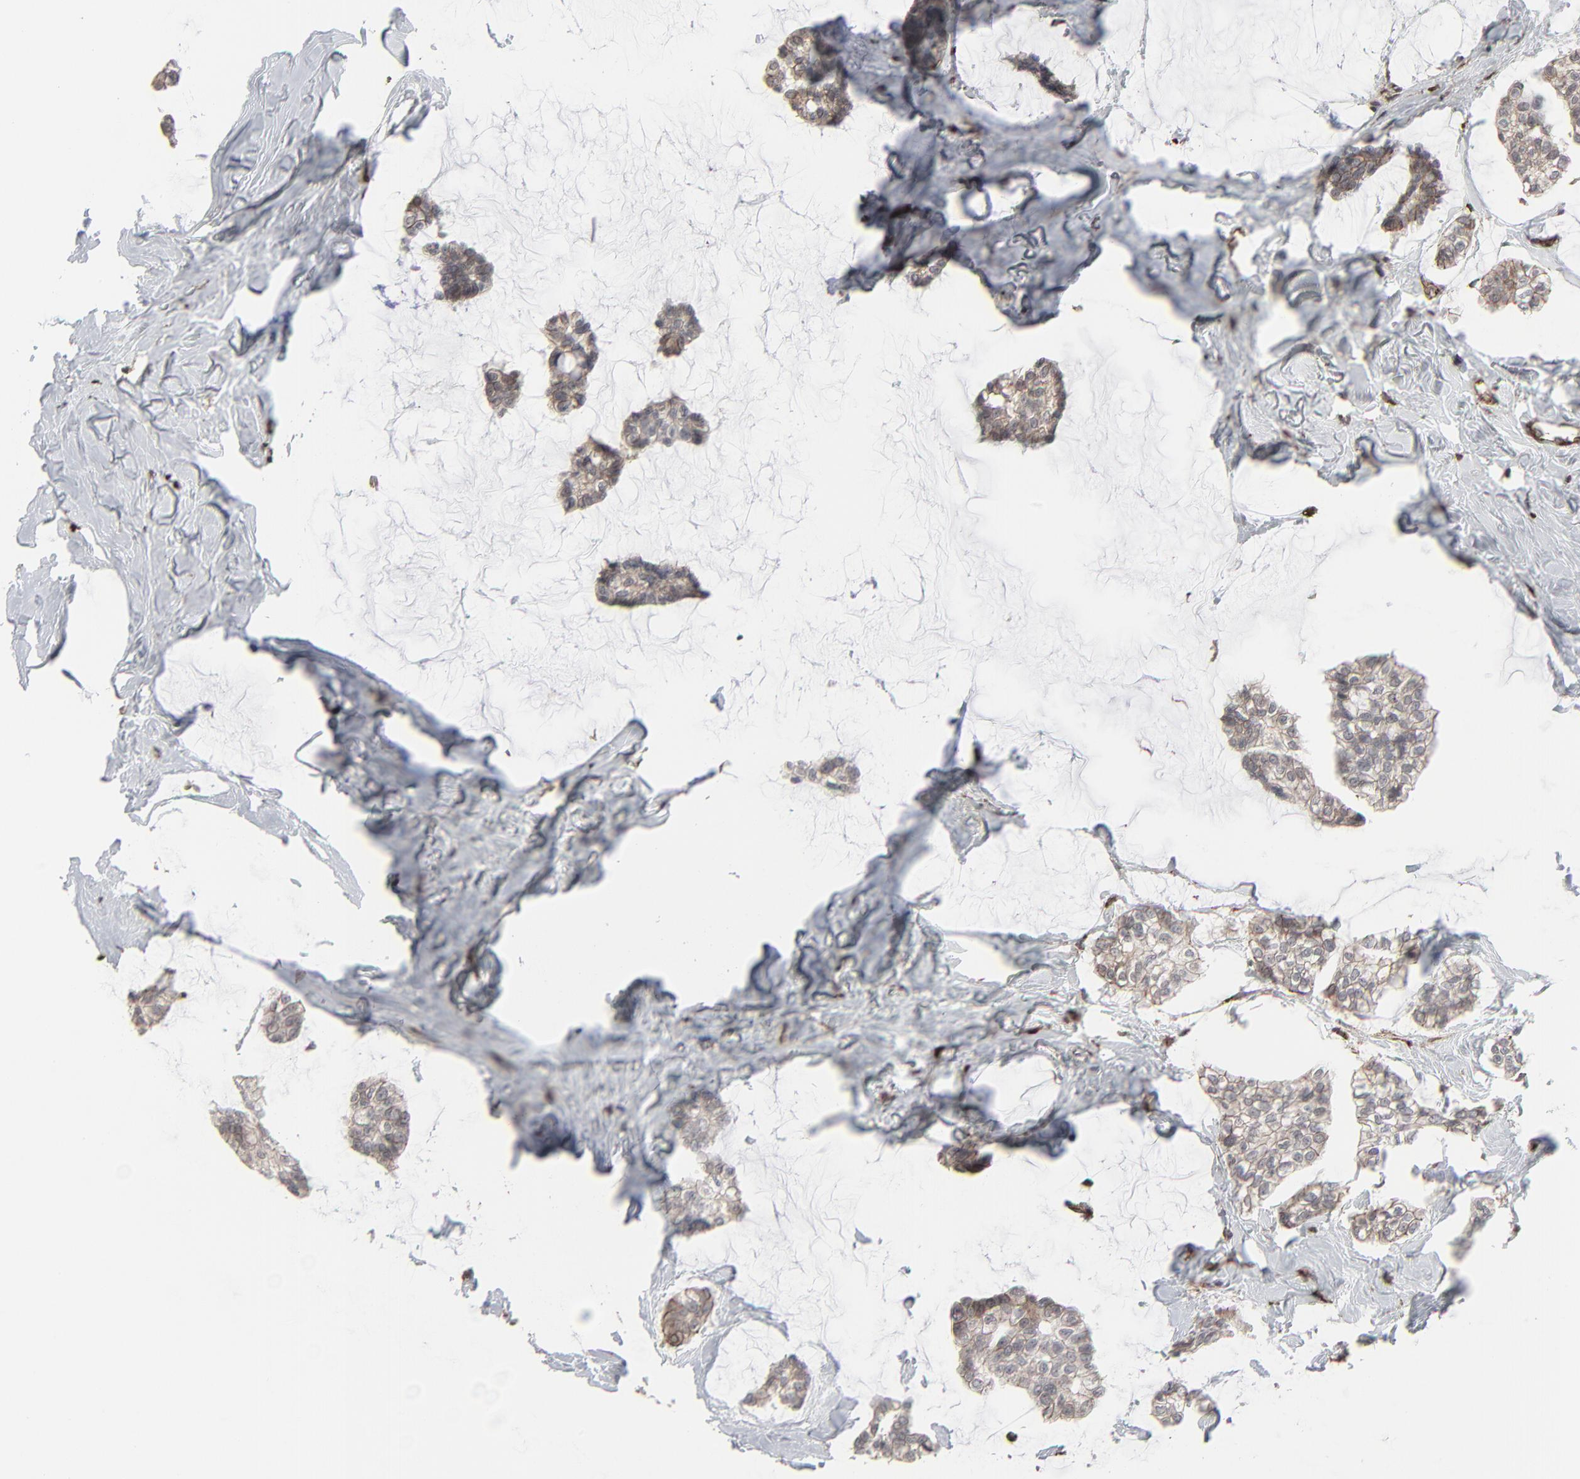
{"staining": {"intensity": "weak", "quantity": ">75%", "location": "cytoplasmic/membranous"}, "tissue": "breast cancer", "cell_type": "Tumor cells", "image_type": "cancer", "snomed": [{"axis": "morphology", "description": "Duct carcinoma"}, {"axis": "topography", "description": "Breast"}], "caption": "Breast invasive ductal carcinoma stained with a brown dye reveals weak cytoplasmic/membranous positive expression in approximately >75% of tumor cells.", "gene": "CTNND1", "patient": {"sex": "female", "age": 93}}